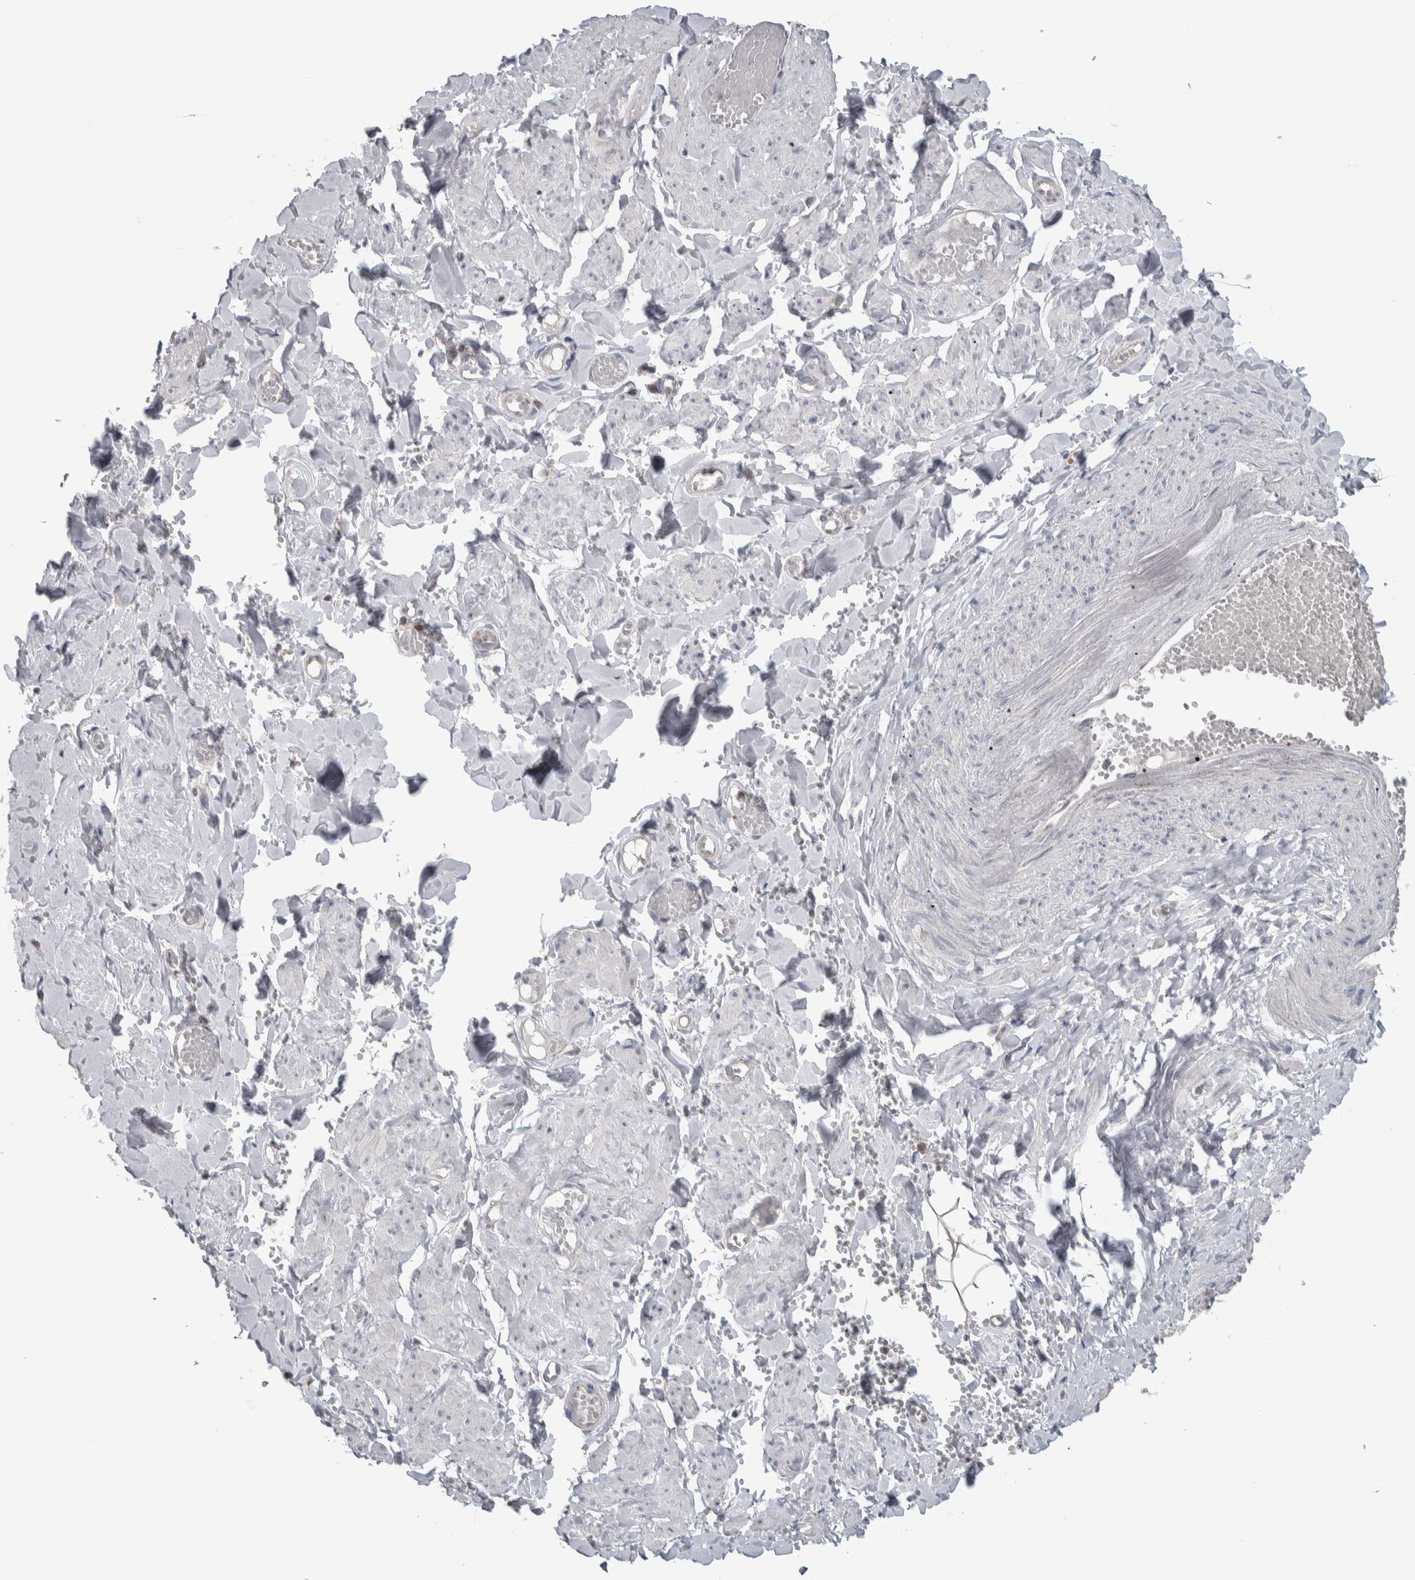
{"staining": {"intensity": "negative", "quantity": "none", "location": "none"}, "tissue": "adipose tissue", "cell_type": "Adipocytes", "image_type": "normal", "snomed": [{"axis": "morphology", "description": "Normal tissue, NOS"}, {"axis": "topography", "description": "Vascular tissue"}, {"axis": "topography", "description": "Fallopian tube"}, {"axis": "topography", "description": "Ovary"}], "caption": "Immunohistochemistry (IHC) image of normal adipose tissue stained for a protein (brown), which displays no positivity in adipocytes. (DAB (3,3'-diaminobenzidine) immunohistochemistry, high magnification).", "gene": "HTATIP2", "patient": {"sex": "female", "age": 67}}